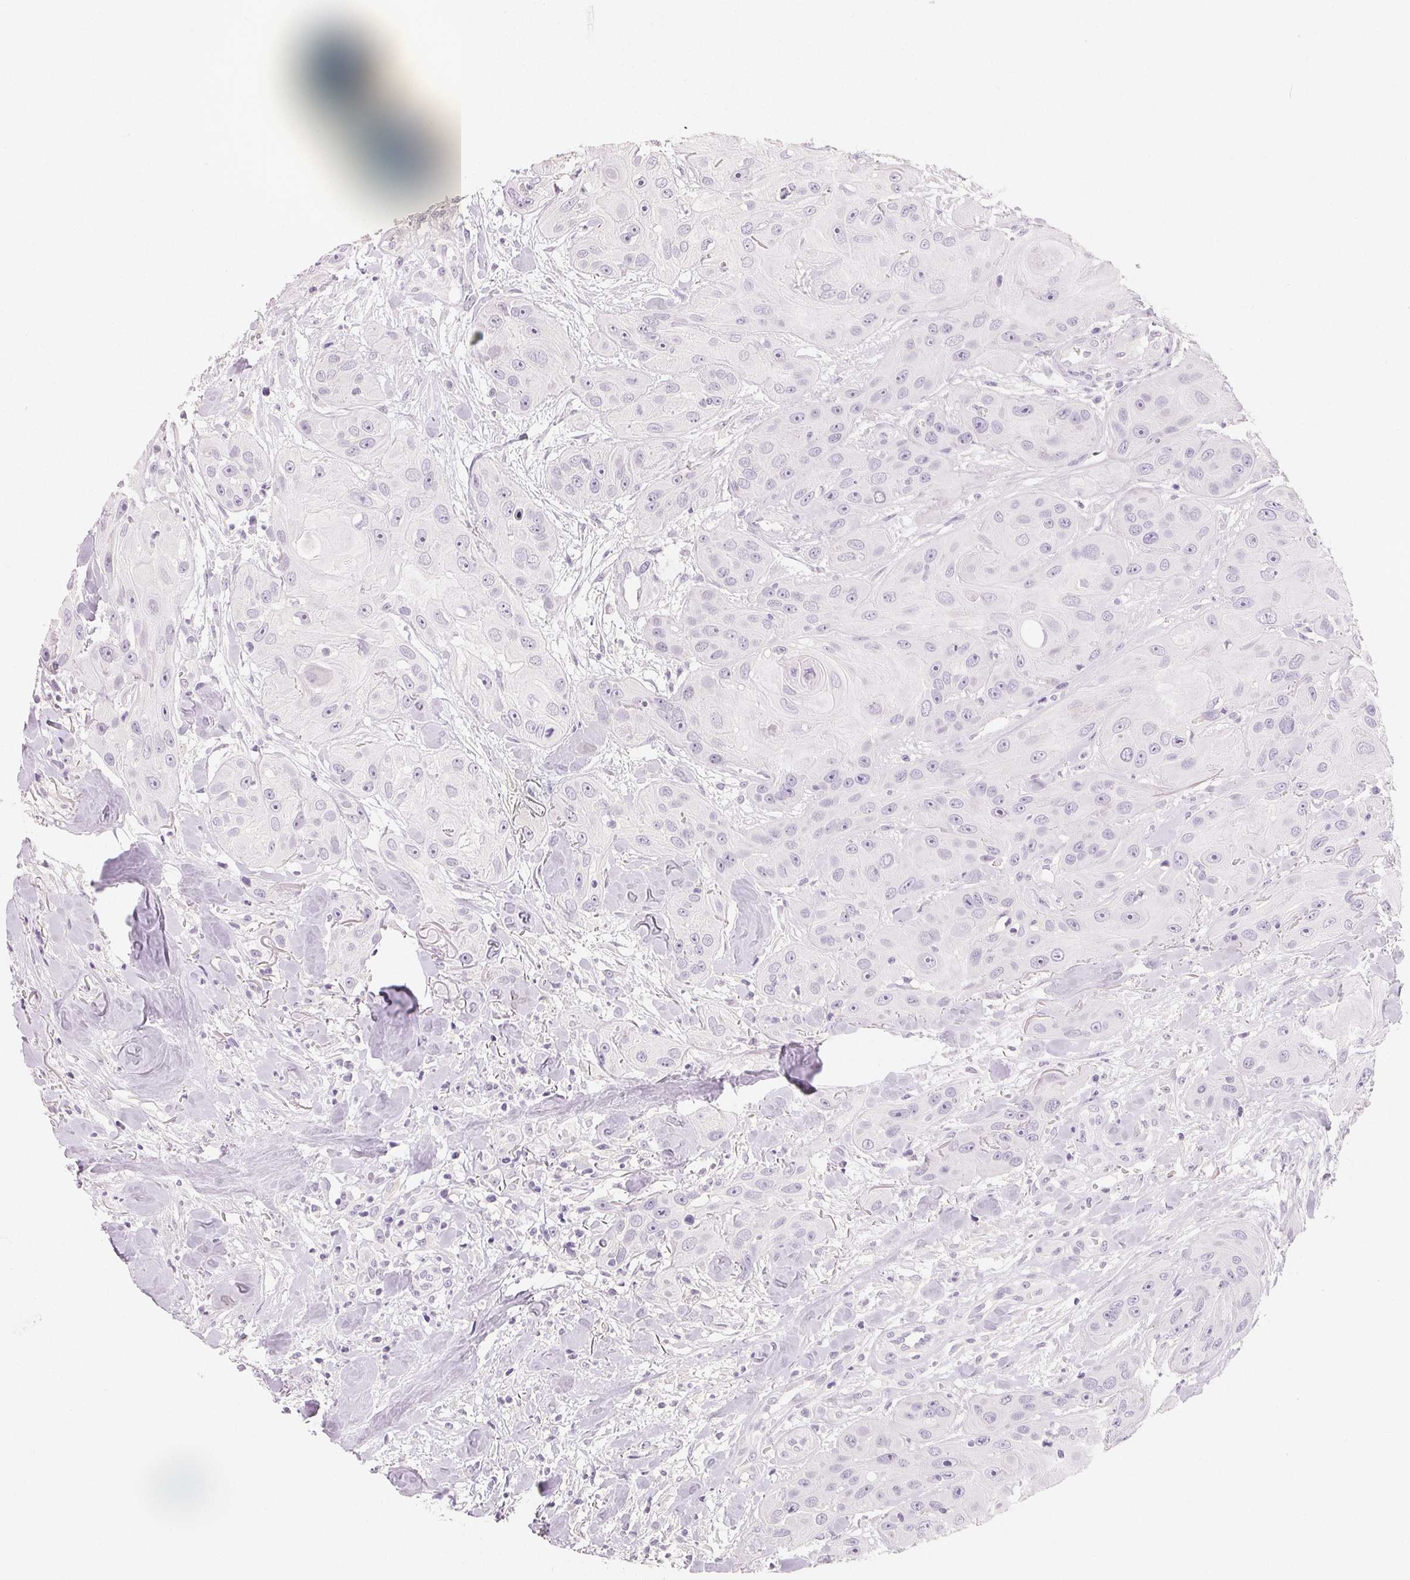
{"staining": {"intensity": "negative", "quantity": "none", "location": "none"}, "tissue": "head and neck cancer", "cell_type": "Tumor cells", "image_type": "cancer", "snomed": [{"axis": "morphology", "description": "Squamous cell carcinoma, NOS"}, {"axis": "topography", "description": "Oral tissue"}, {"axis": "topography", "description": "Head-Neck"}], "caption": "A micrograph of human head and neck cancer (squamous cell carcinoma) is negative for staining in tumor cells. Nuclei are stained in blue.", "gene": "MIOX", "patient": {"sex": "male", "age": 77}}